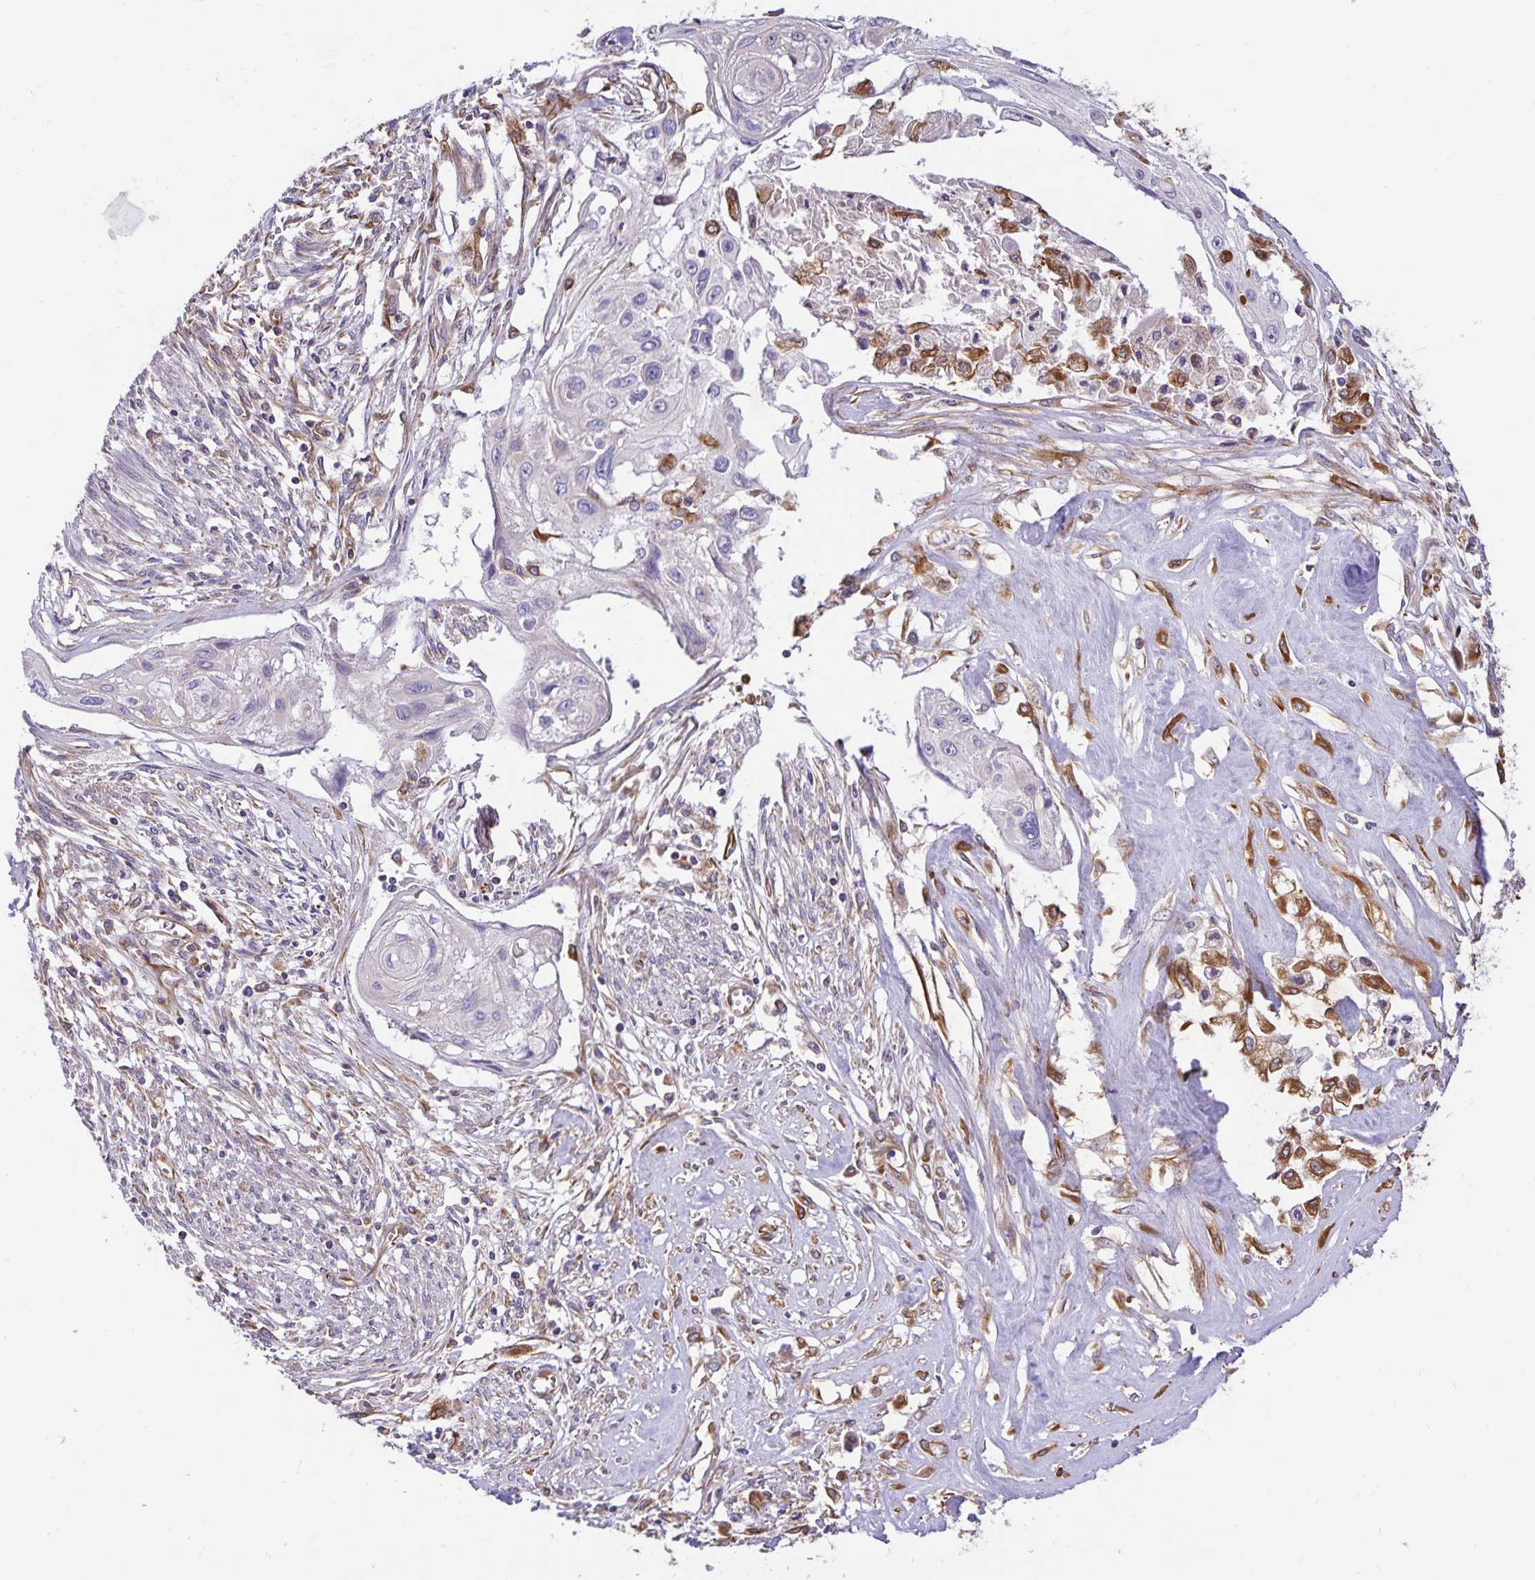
{"staining": {"intensity": "negative", "quantity": "none", "location": "none"}, "tissue": "cervical cancer", "cell_type": "Tumor cells", "image_type": "cancer", "snomed": [{"axis": "morphology", "description": "Squamous cell carcinoma, NOS"}, {"axis": "topography", "description": "Cervix"}], "caption": "Histopathology image shows no significant protein expression in tumor cells of cervical squamous cell carcinoma.", "gene": "TRPV6", "patient": {"sex": "female", "age": 49}}